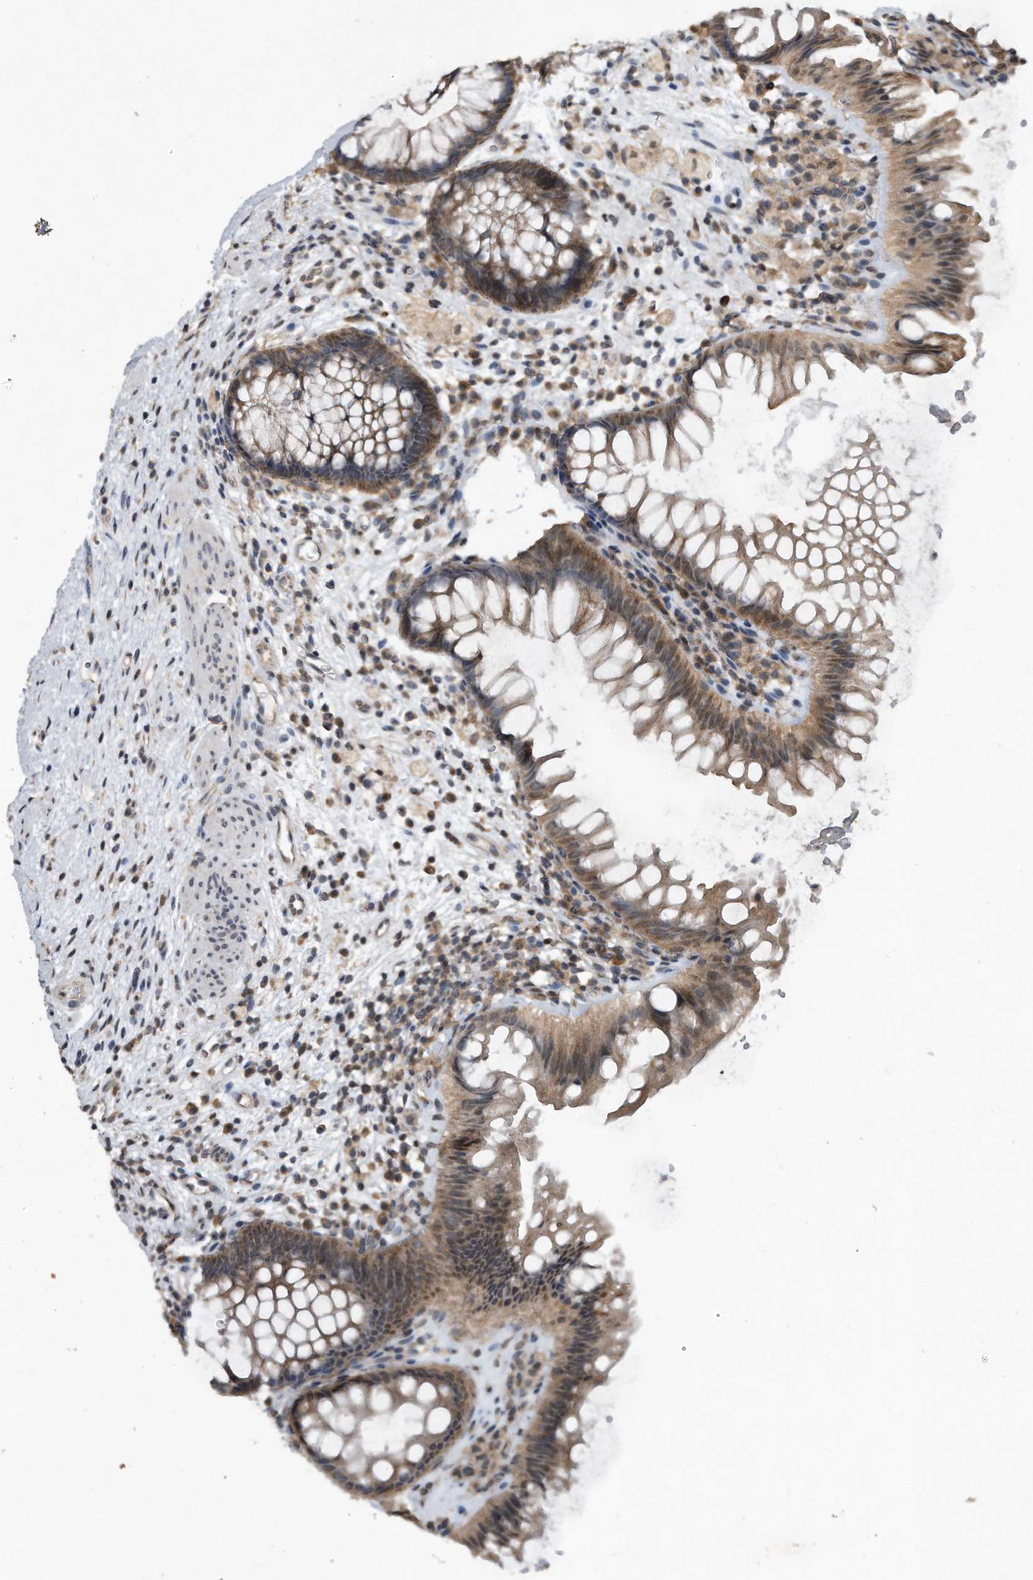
{"staining": {"intensity": "weak", "quantity": ">75%", "location": "cytoplasmic/membranous"}, "tissue": "colon", "cell_type": "Endothelial cells", "image_type": "normal", "snomed": [{"axis": "morphology", "description": "Normal tissue, NOS"}, {"axis": "topography", "description": "Colon"}], "caption": "Weak cytoplasmic/membranous expression for a protein is seen in about >75% of endothelial cells of benign colon using IHC.", "gene": "CRYZL1", "patient": {"sex": "female", "age": 62}}